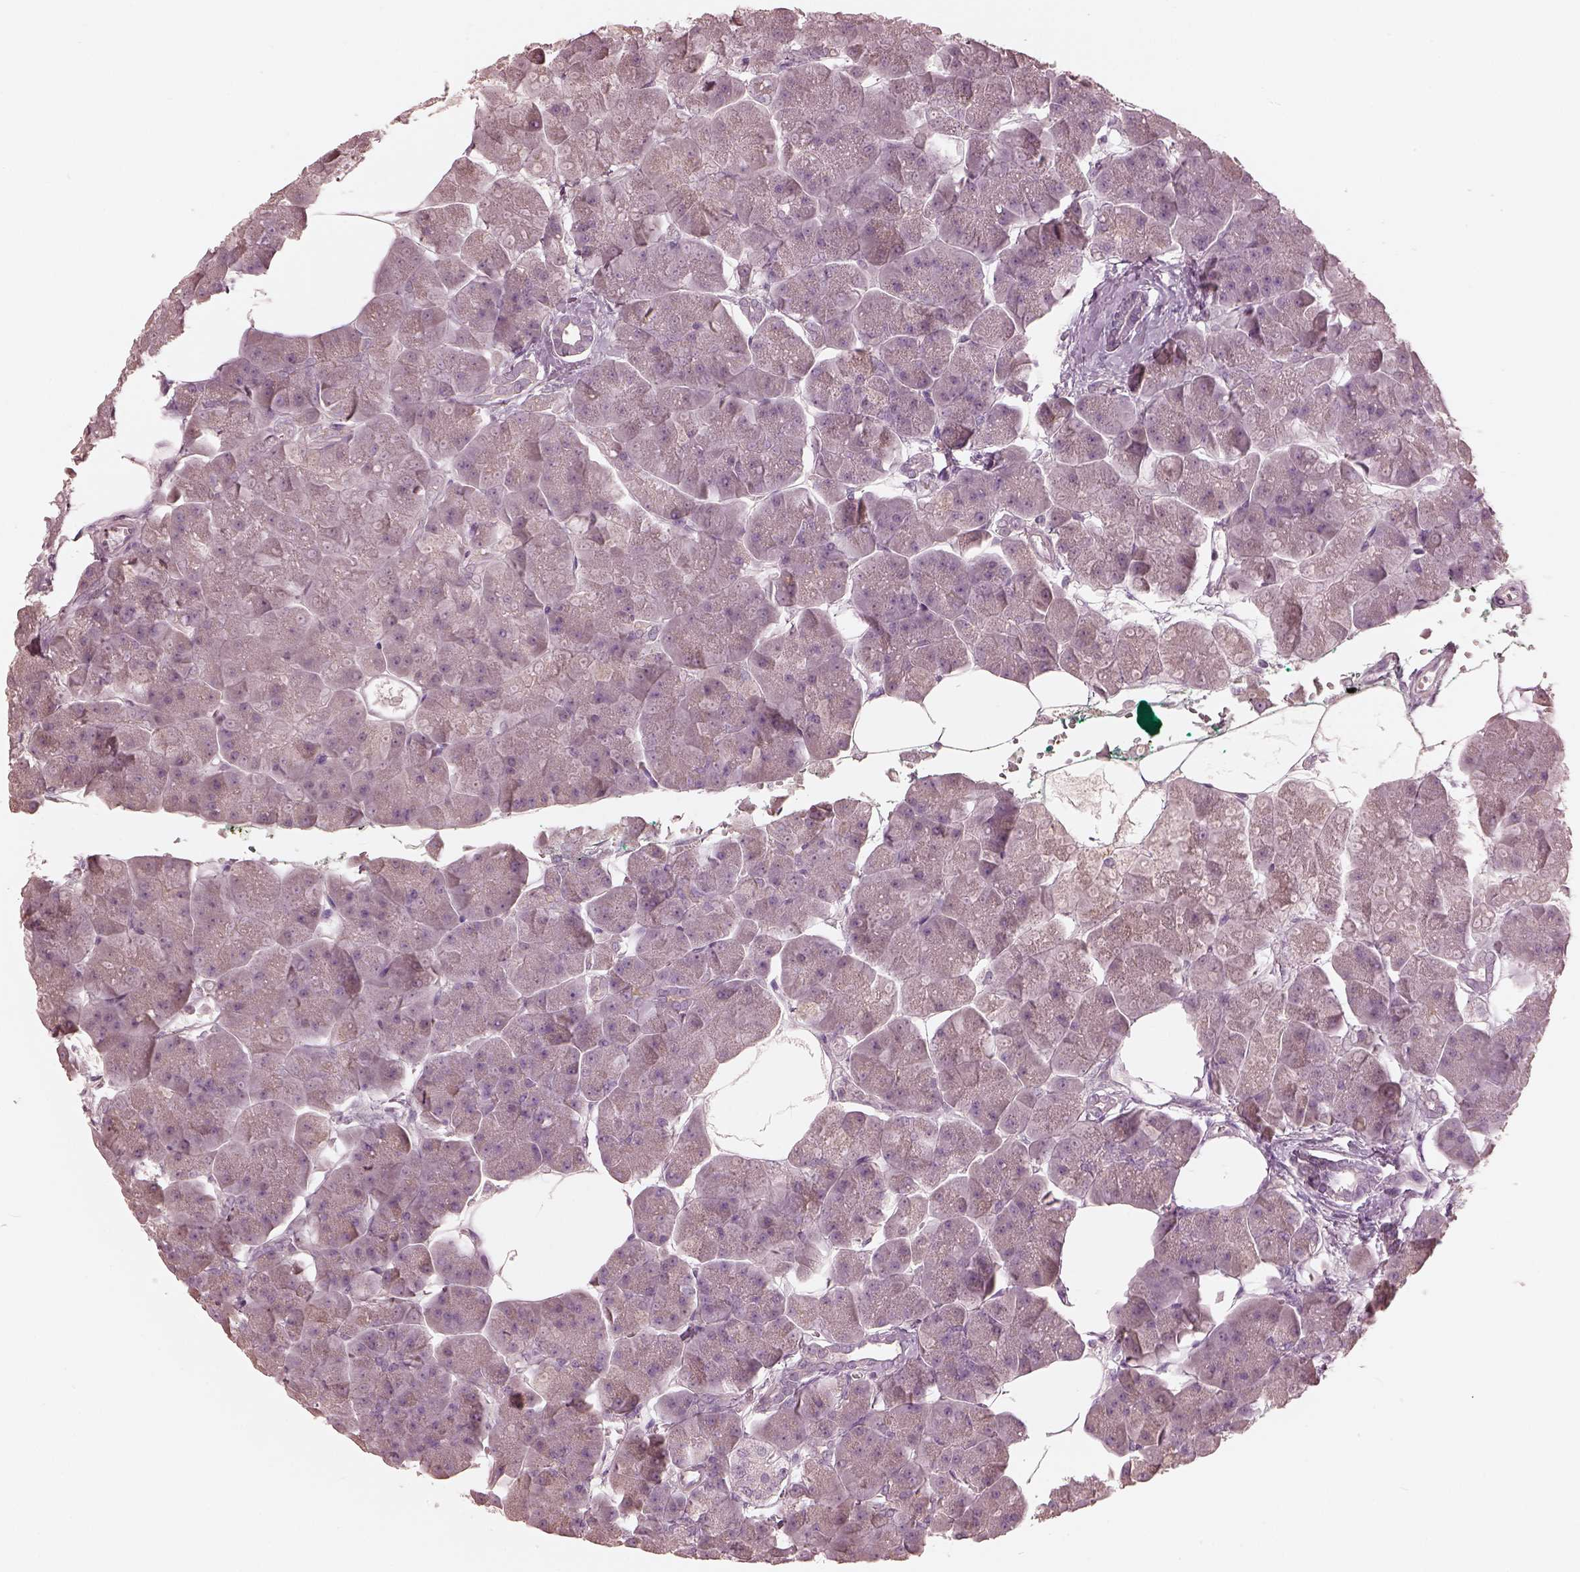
{"staining": {"intensity": "negative", "quantity": "none", "location": "none"}, "tissue": "pancreas", "cell_type": "Exocrine glandular cells", "image_type": "normal", "snomed": [{"axis": "morphology", "description": "Normal tissue, NOS"}, {"axis": "topography", "description": "Adipose tissue"}, {"axis": "topography", "description": "Pancreas"}, {"axis": "topography", "description": "Peripheral nerve tissue"}], "caption": "The photomicrograph exhibits no significant expression in exocrine glandular cells of pancreas. (Brightfield microscopy of DAB immunohistochemistry (IHC) at high magnification).", "gene": "OPTC", "patient": {"sex": "female", "age": 58}}